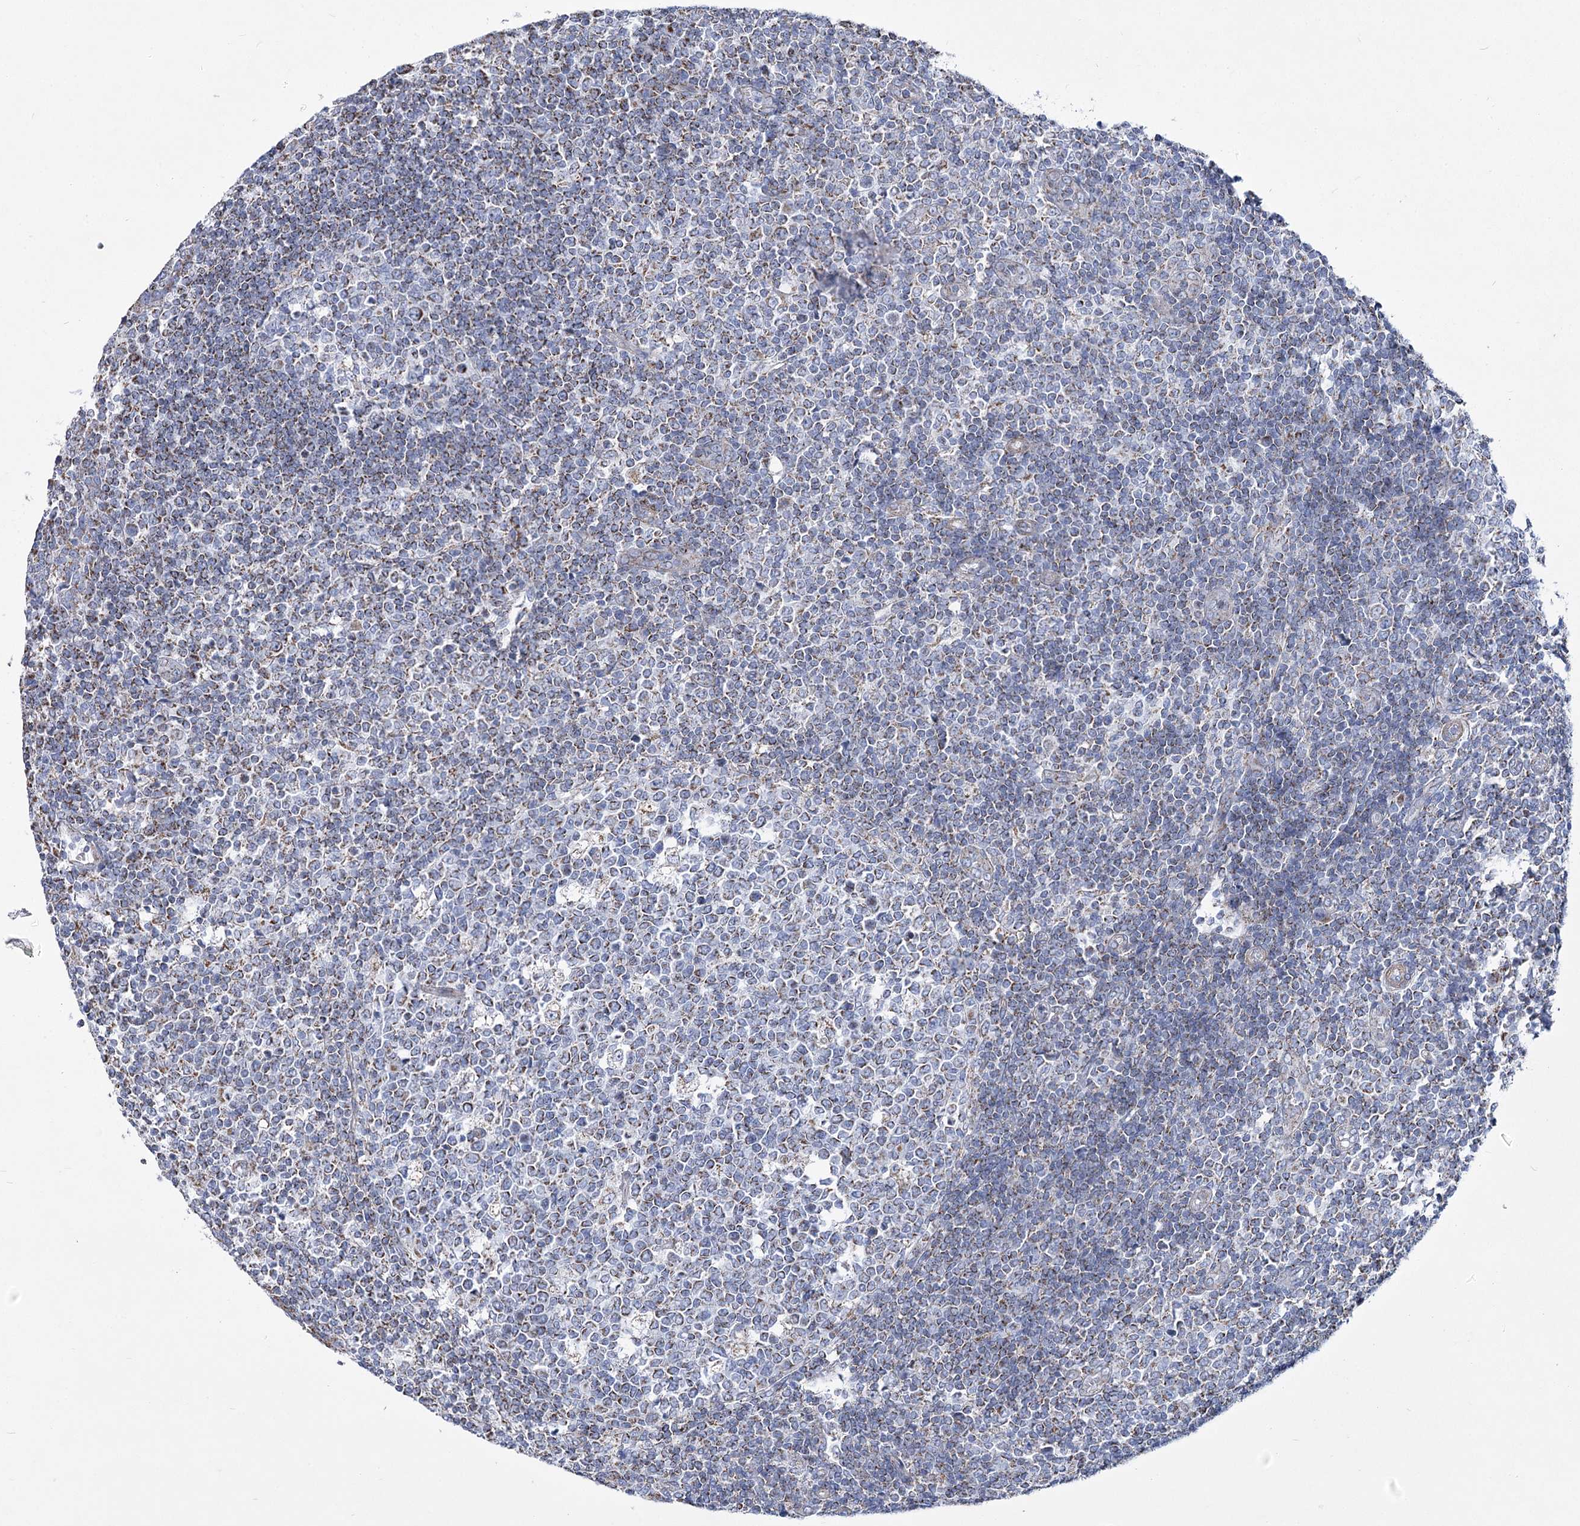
{"staining": {"intensity": "moderate", "quantity": "25%-75%", "location": "cytoplasmic/membranous"}, "tissue": "tonsil", "cell_type": "Germinal center cells", "image_type": "normal", "snomed": [{"axis": "morphology", "description": "Normal tissue, NOS"}, {"axis": "topography", "description": "Tonsil"}], "caption": "A photomicrograph of human tonsil stained for a protein shows moderate cytoplasmic/membranous brown staining in germinal center cells. The protein of interest is shown in brown color, while the nuclei are stained blue.", "gene": "PDHB", "patient": {"sex": "female", "age": 19}}